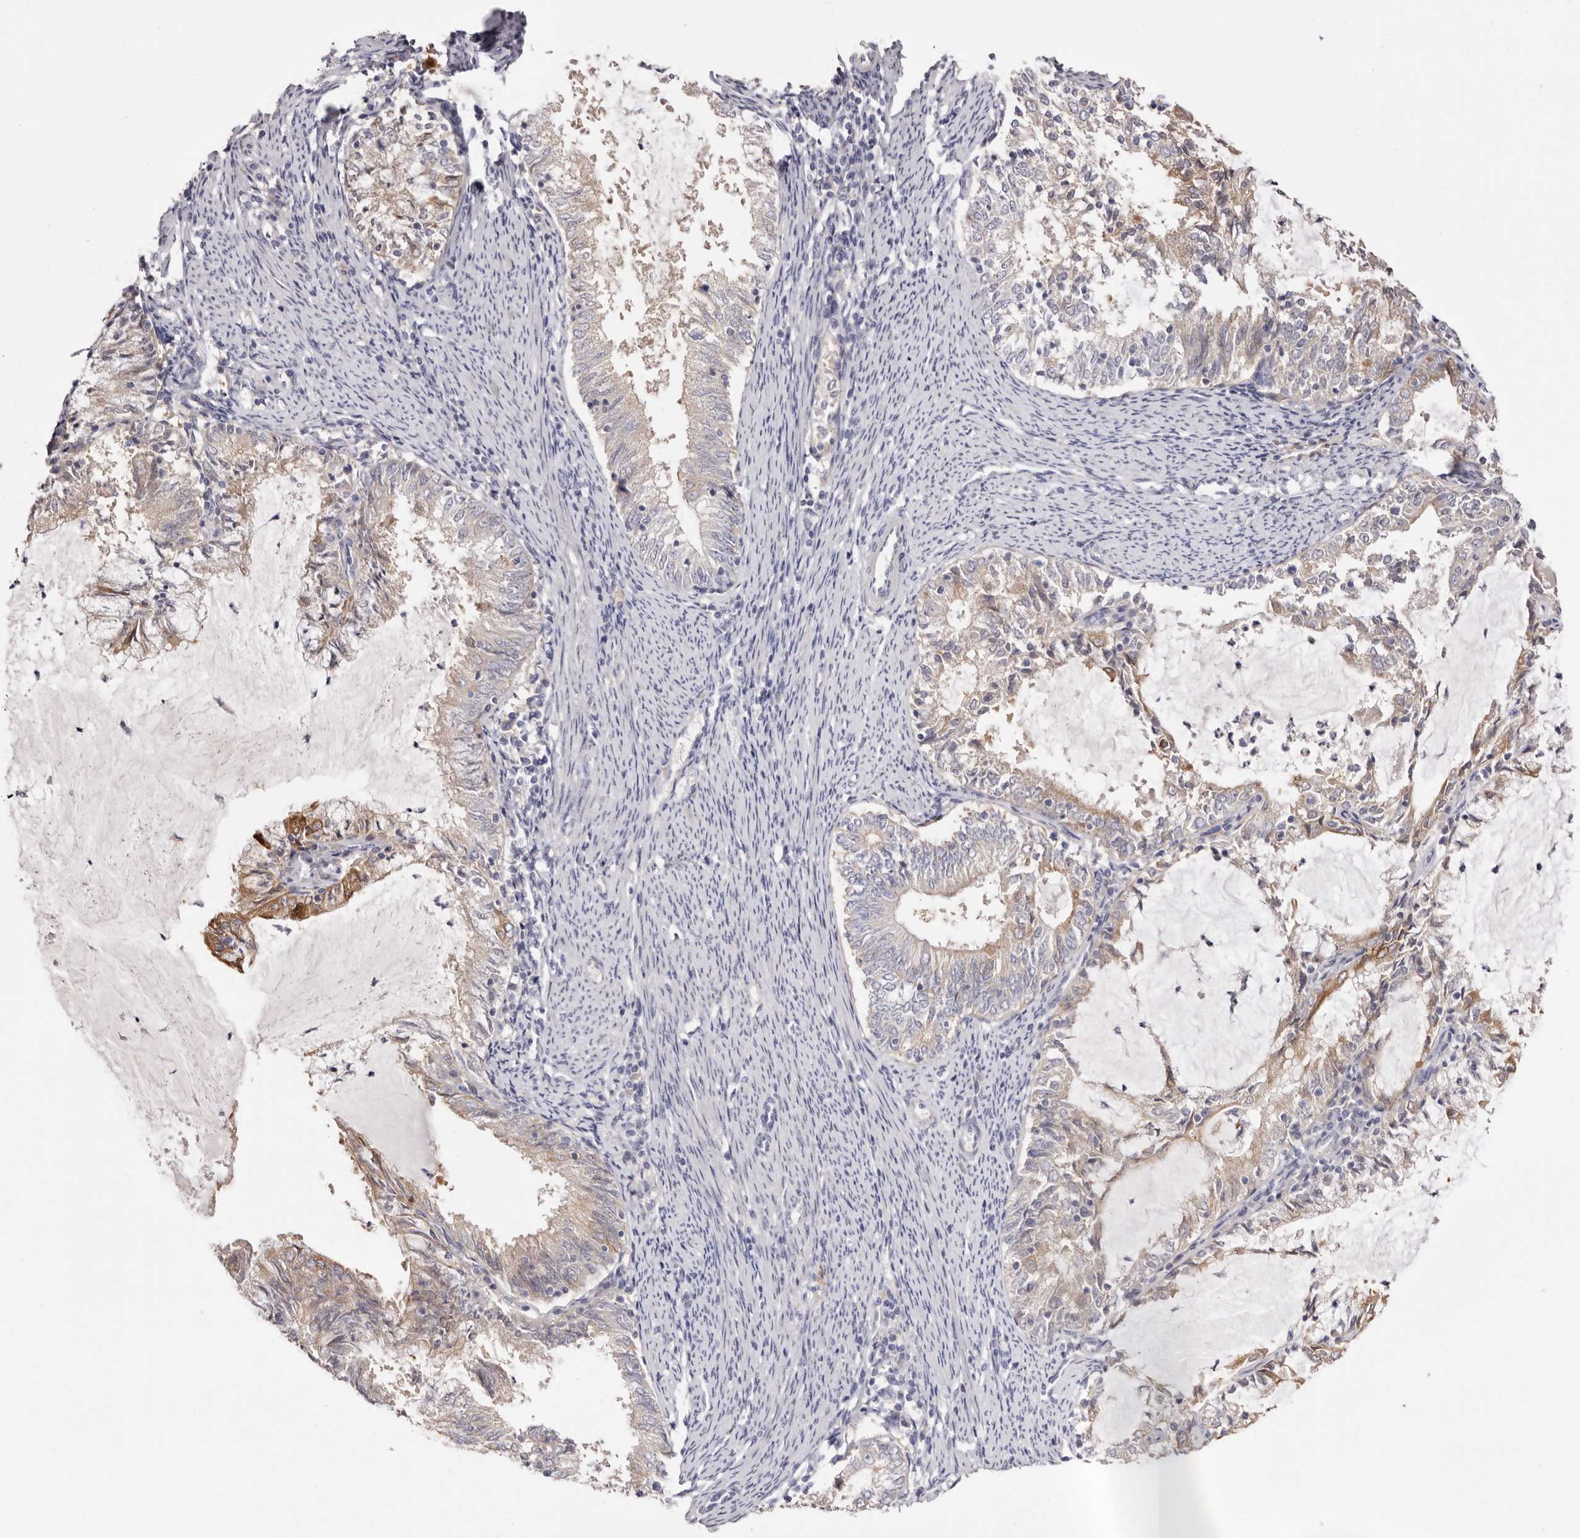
{"staining": {"intensity": "moderate", "quantity": "<25%", "location": "cytoplasmic/membranous"}, "tissue": "endometrial cancer", "cell_type": "Tumor cells", "image_type": "cancer", "snomed": [{"axis": "morphology", "description": "Adenocarcinoma, NOS"}, {"axis": "topography", "description": "Endometrium"}], "caption": "A brown stain shows moderate cytoplasmic/membranous staining of a protein in human endometrial cancer (adenocarcinoma) tumor cells.", "gene": "STK16", "patient": {"sex": "female", "age": 57}}